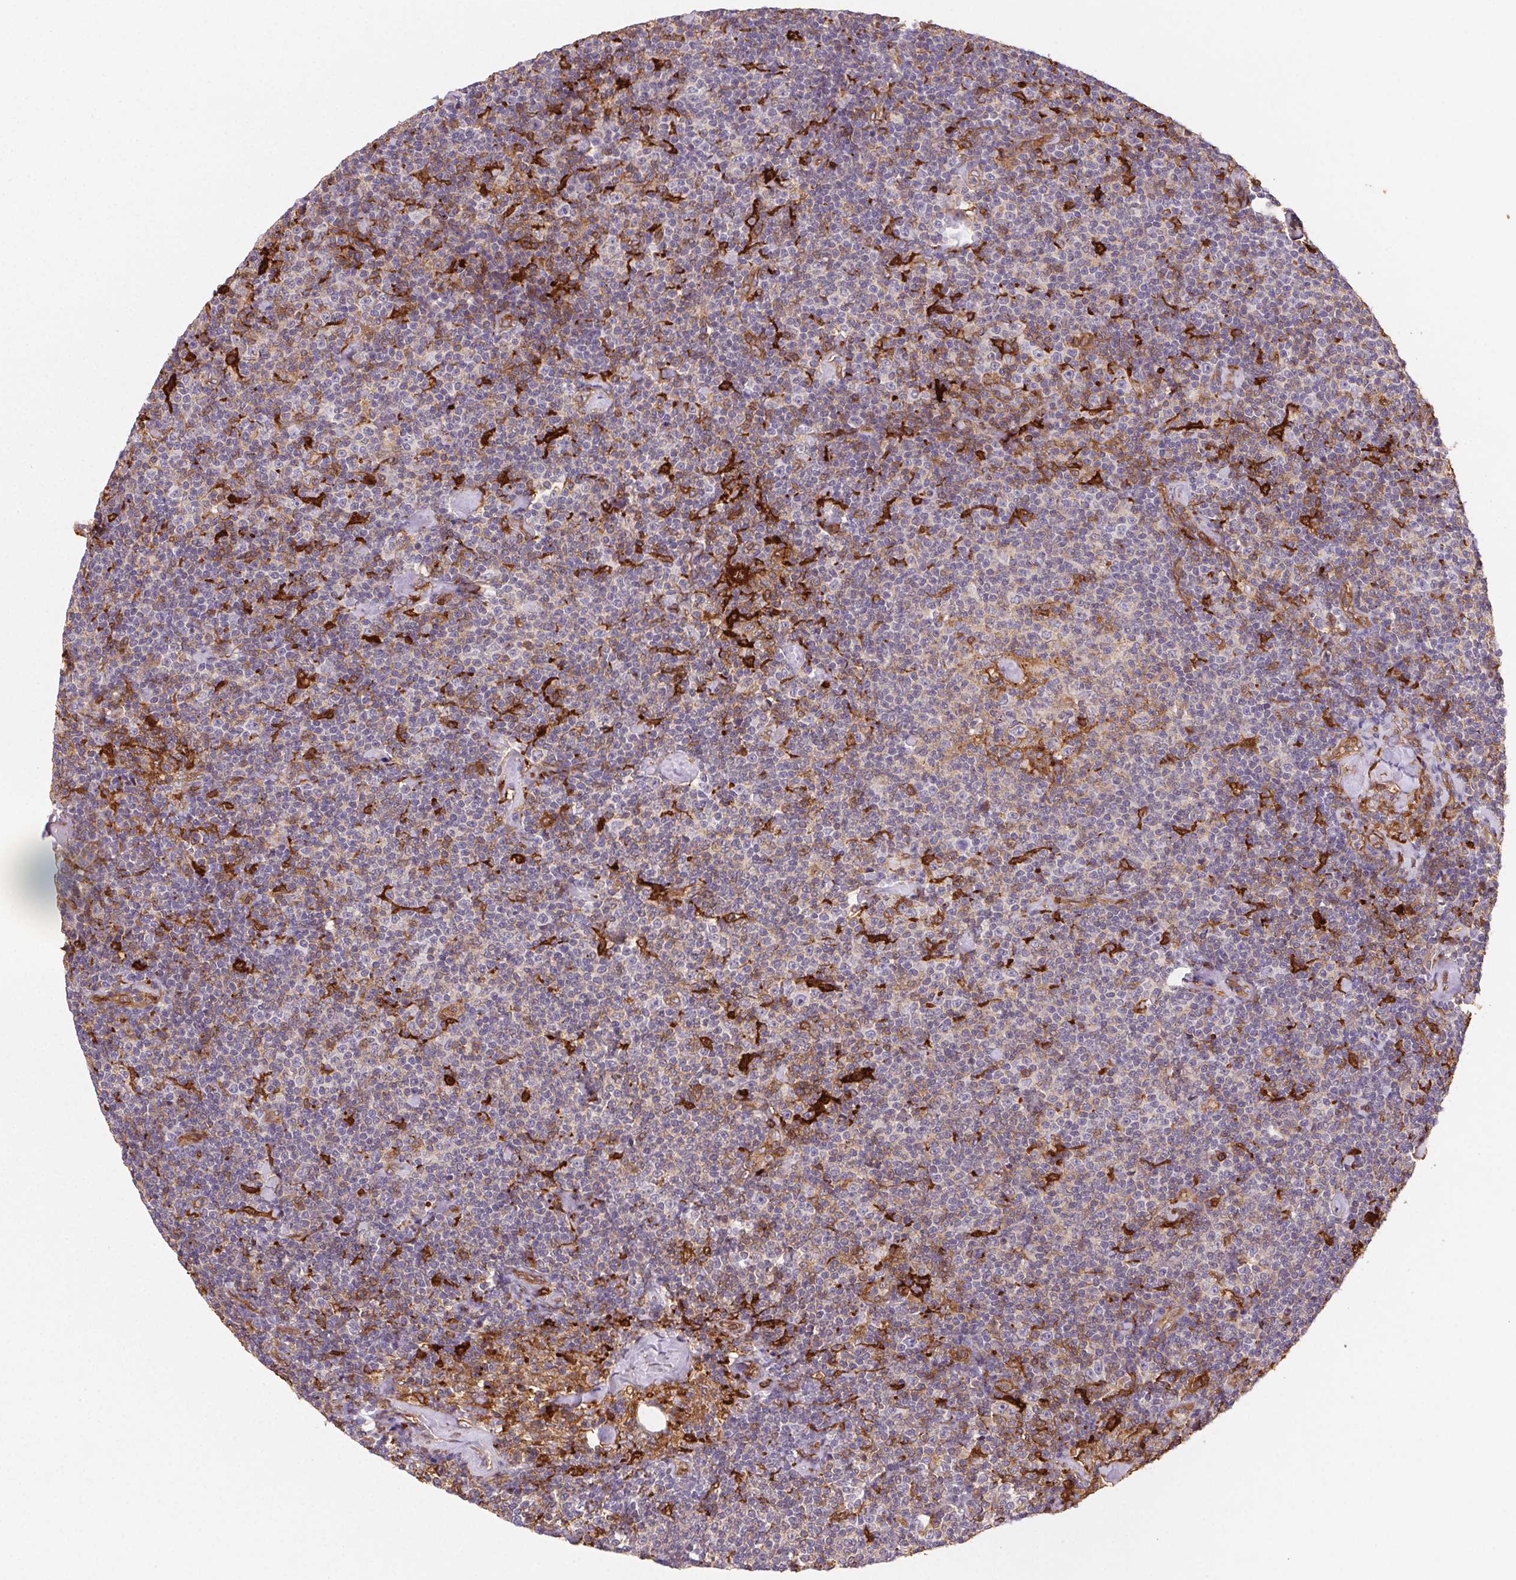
{"staining": {"intensity": "weak", "quantity": "<25%", "location": "cytoplasmic/membranous"}, "tissue": "lymphoma", "cell_type": "Tumor cells", "image_type": "cancer", "snomed": [{"axis": "morphology", "description": "Malignant lymphoma, non-Hodgkin's type, Low grade"}, {"axis": "topography", "description": "Lymph node"}], "caption": "Immunohistochemistry (IHC) histopathology image of neoplastic tissue: human lymphoma stained with DAB (3,3'-diaminobenzidine) displays no significant protein staining in tumor cells.", "gene": "GBP1", "patient": {"sex": "male", "age": 81}}